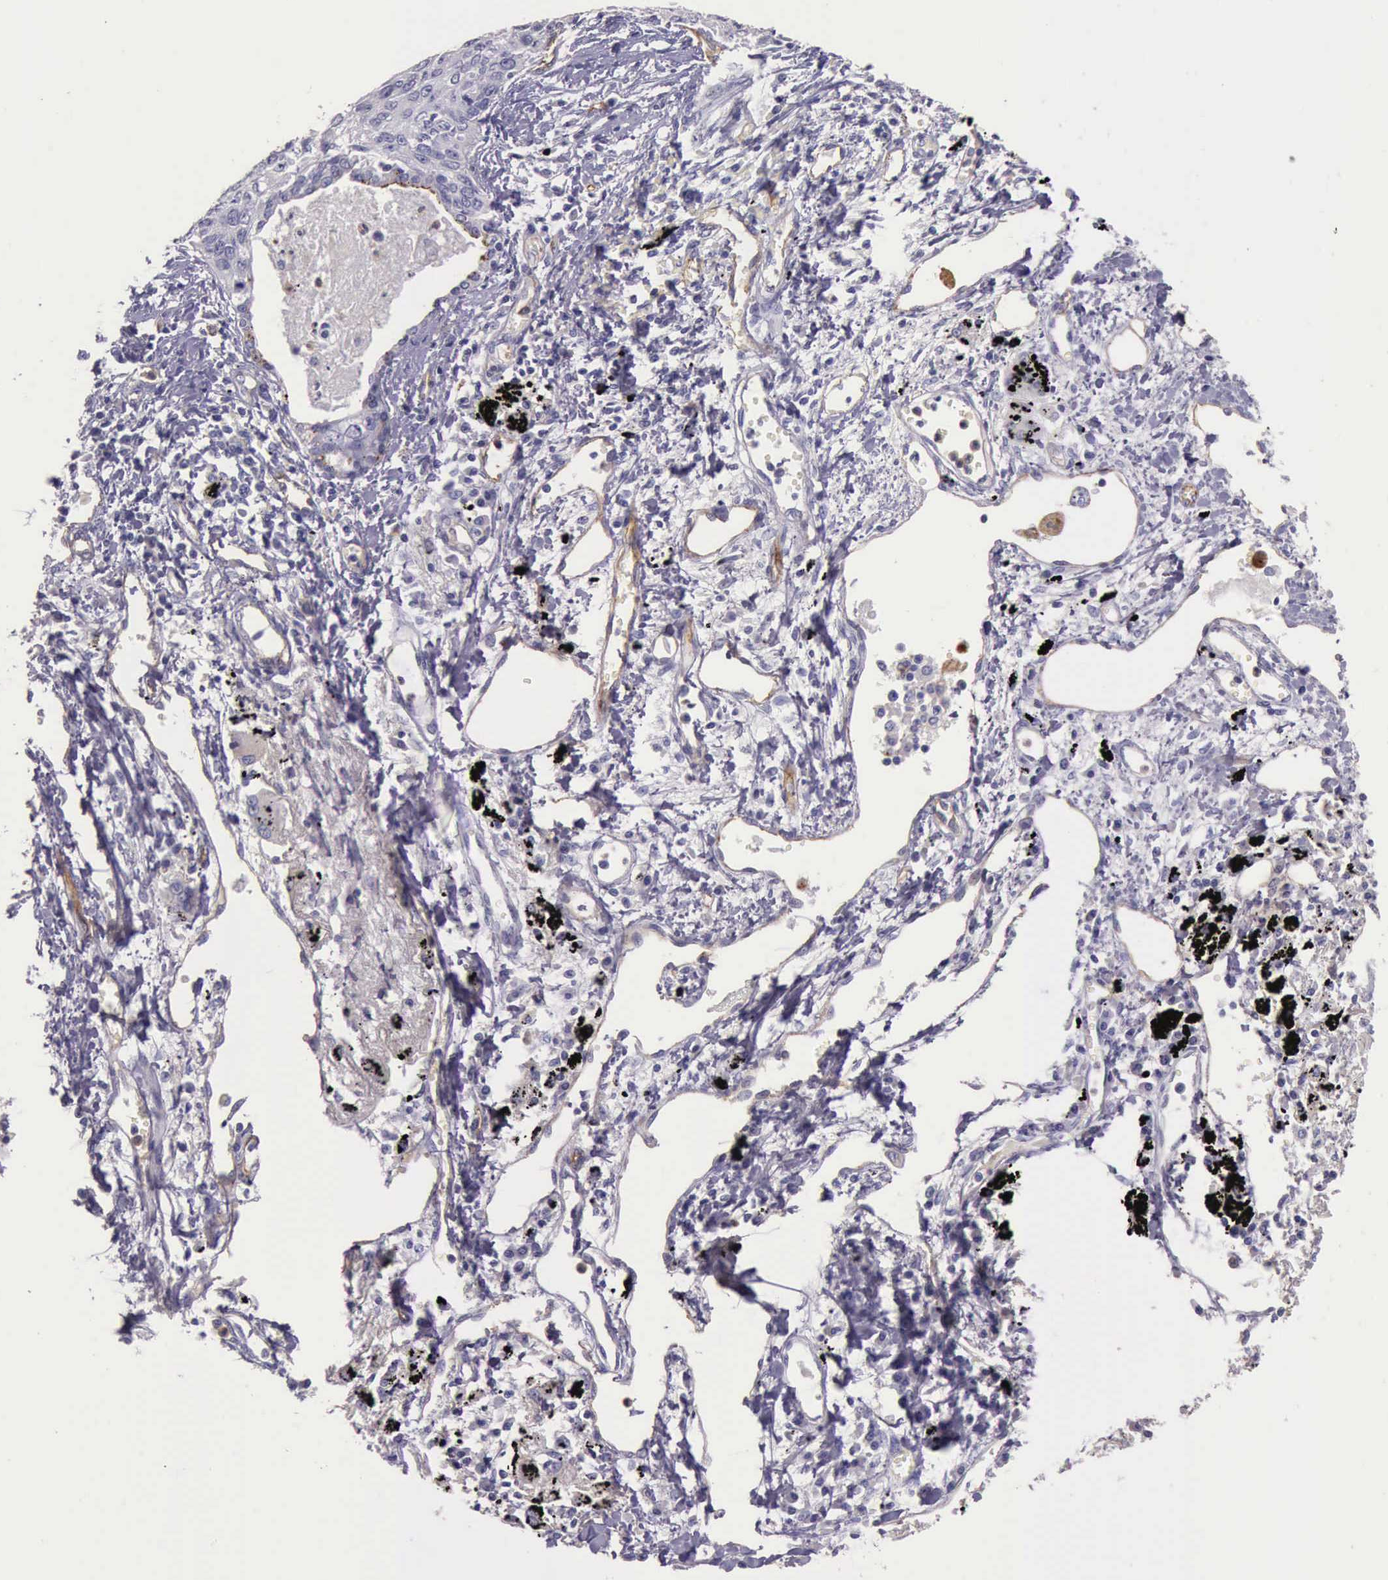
{"staining": {"intensity": "negative", "quantity": "none", "location": "none"}, "tissue": "lung cancer", "cell_type": "Tumor cells", "image_type": "cancer", "snomed": [{"axis": "morphology", "description": "Squamous cell carcinoma, NOS"}, {"axis": "topography", "description": "Lung"}], "caption": "The image demonstrates no staining of tumor cells in lung squamous cell carcinoma. Brightfield microscopy of IHC stained with DAB (3,3'-diaminobenzidine) (brown) and hematoxylin (blue), captured at high magnification.", "gene": "TCEANC", "patient": {"sex": "male", "age": 71}}